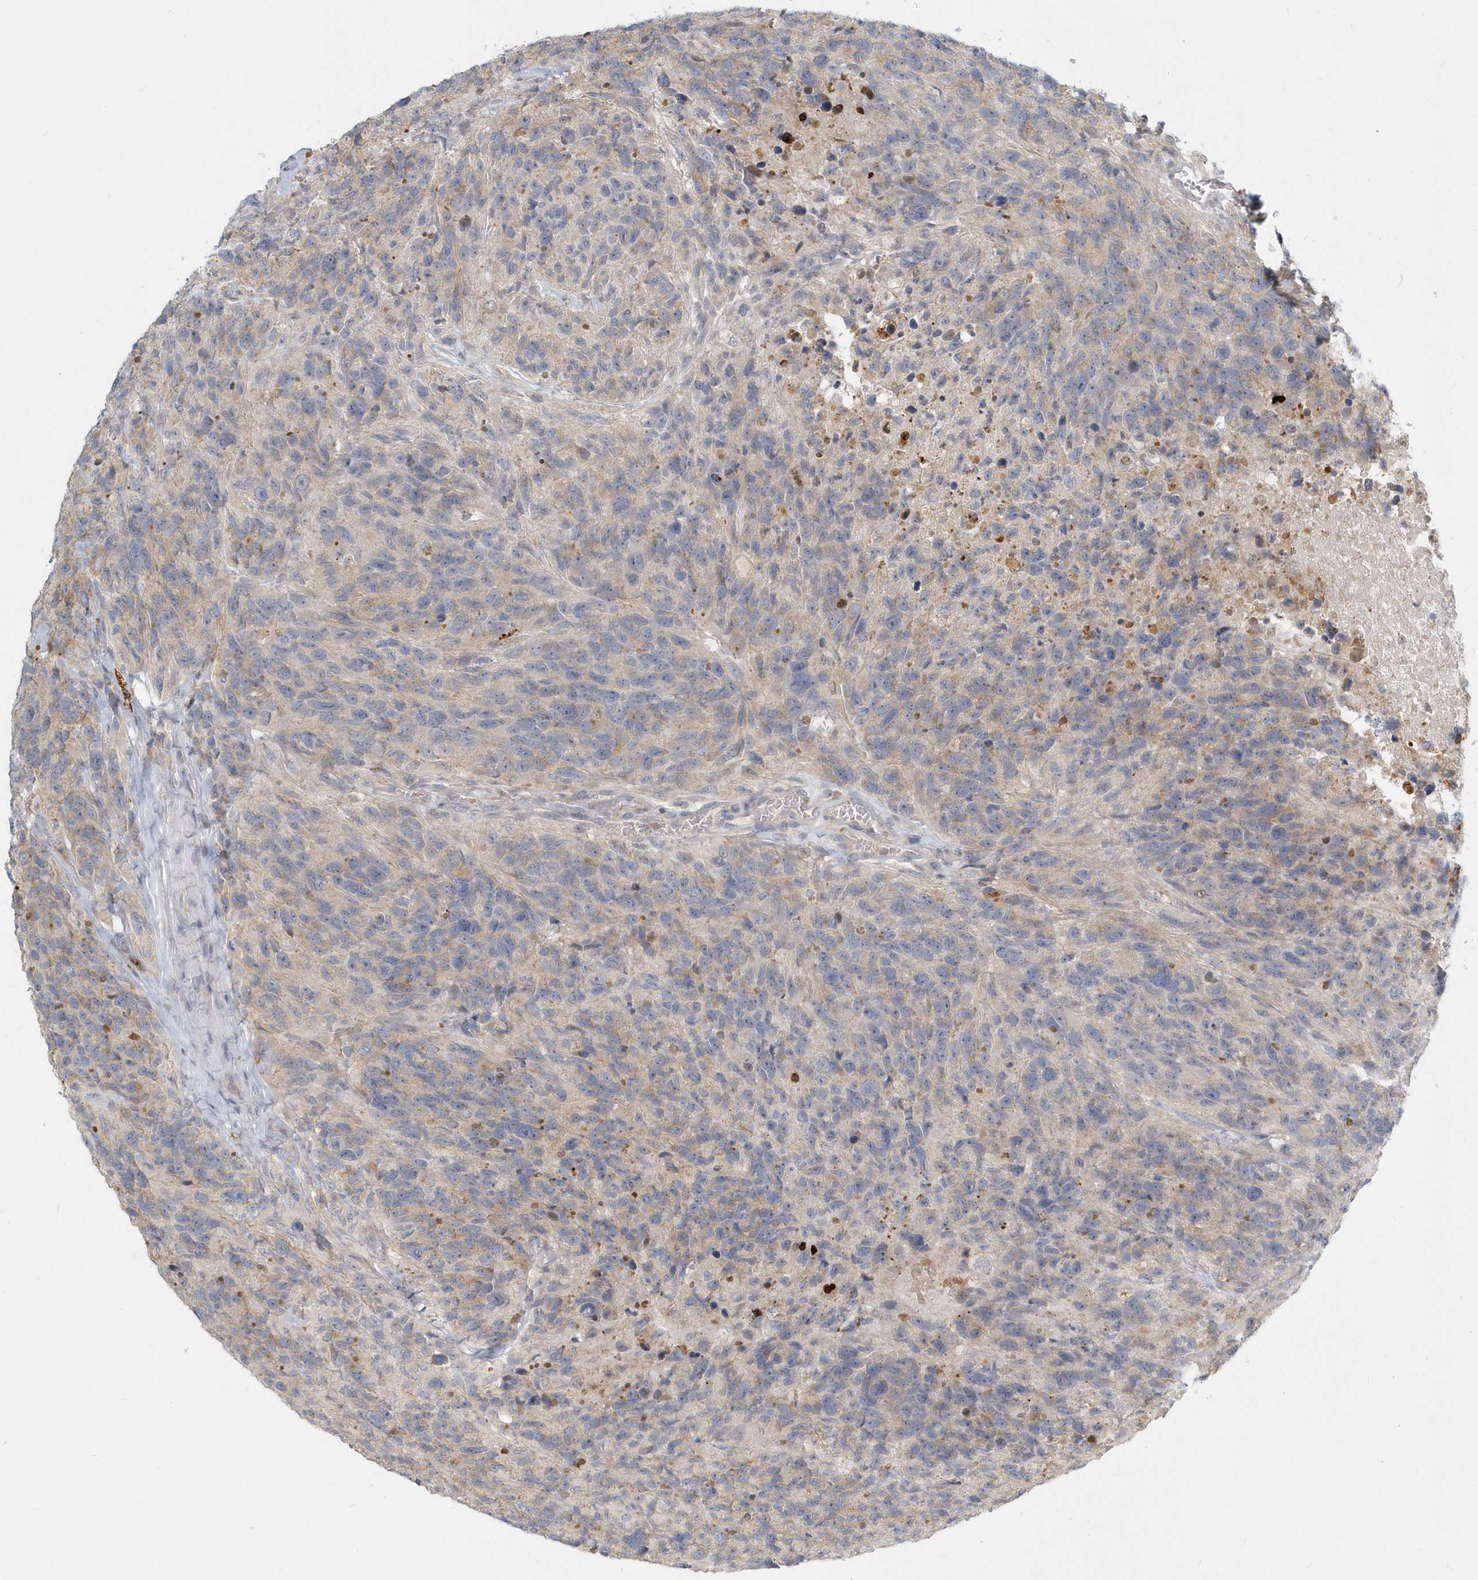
{"staining": {"intensity": "weak", "quantity": "<25%", "location": "cytoplasmic/membranous"}, "tissue": "glioma", "cell_type": "Tumor cells", "image_type": "cancer", "snomed": [{"axis": "morphology", "description": "Glioma, malignant, High grade"}, {"axis": "topography", "description": "Brain"}], "caption": "IHC of human high-grade glioma (malignant) reveals no staining in tumor cells.", "gene": "NAPB", "patient": {"sex": "male", "age": 69}}